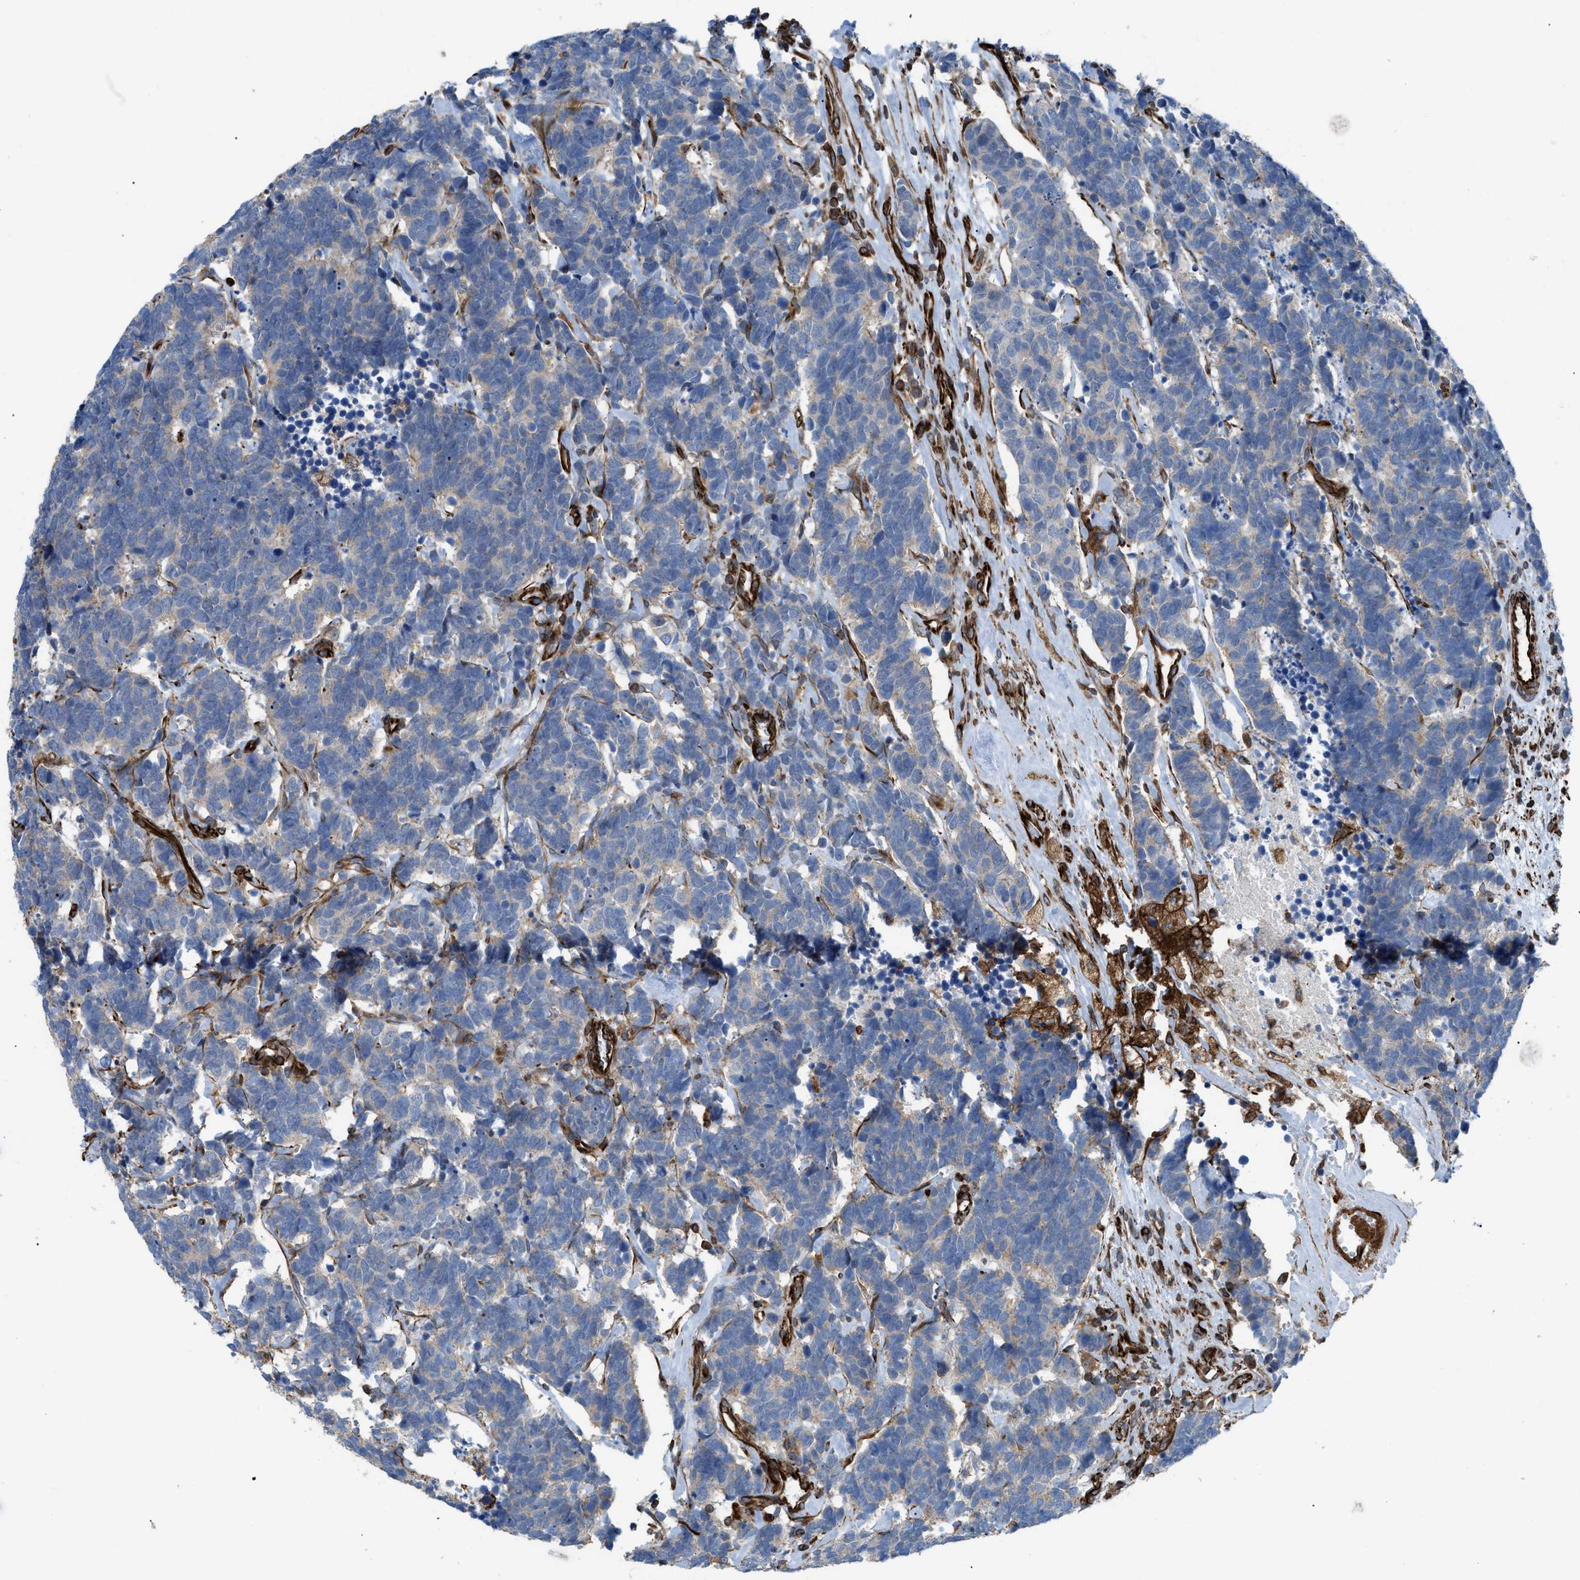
{"staining": {"intensity": "weak", "quantity": "25%-75%", "location": "cytoplasmic/membranous"}, "tissue": "carcinoid", "cell_type": "Tumor cells", "image_type": "cancer", "snomed": [{"axis": "morphology", "description": "Carcinoma, NOS"}, {"axis": "morphology", "description": "Carcinoid, malignant, NOS"}, {"axis": "topography", "description": "Urinary bladder"}], "caption": "Immunohistochemical staining of carcinoid (malignant) exhibits weak cytoplasmic/membranous protein positivity in about 25%-75% of tumor cells.", "gene": "PTPRE", "patient": {"sex": "male", "age": 57}}